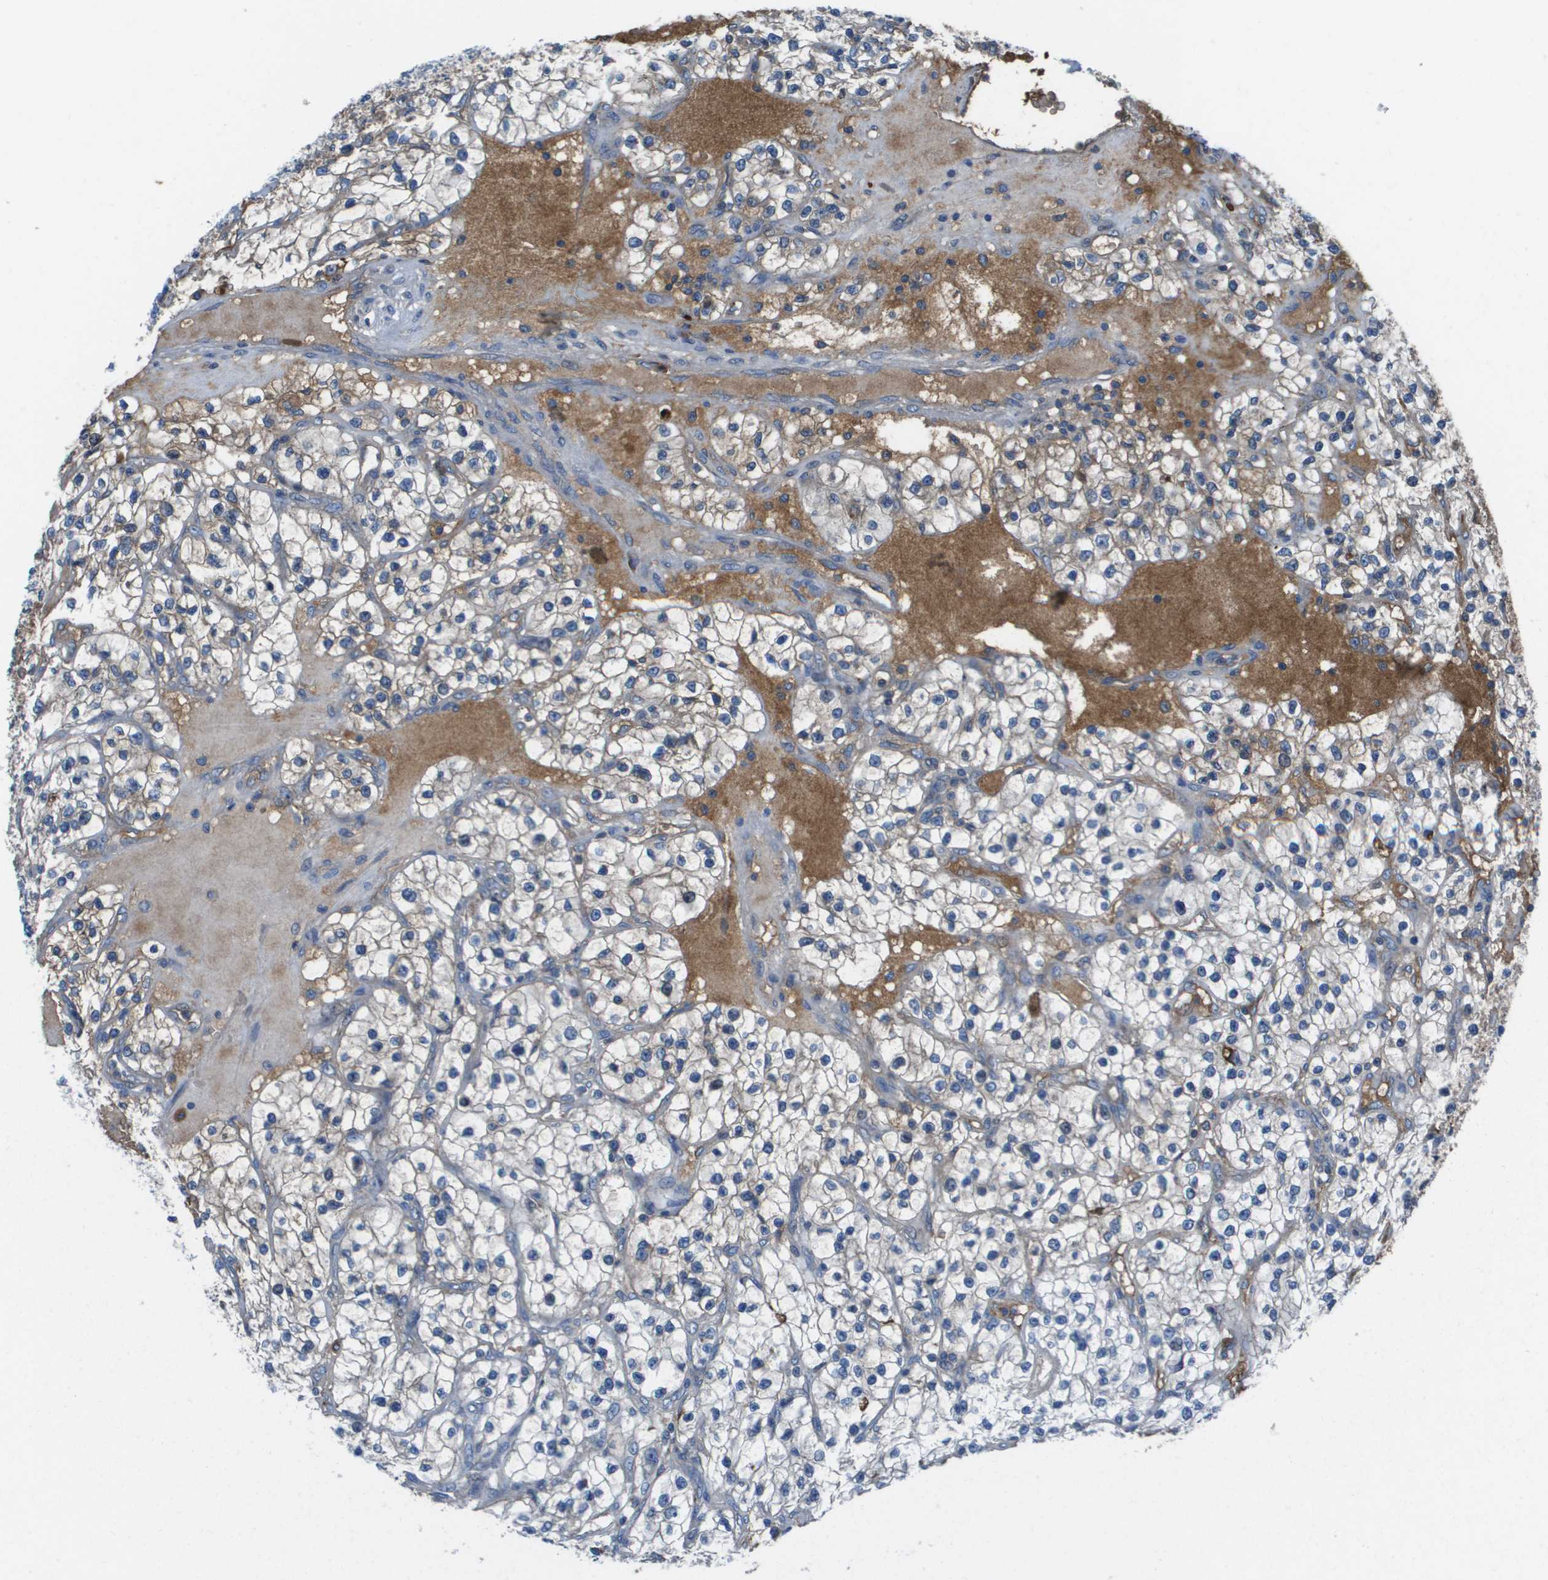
{"staining": {"intensity": "weak", "quantity": "<25%", "location": "cytoplasmic/membranous"}, "tissue": "renal cancer", "cell_type": "Tumor cells", "image_type": "cancer", "snomed": [{"axis": "morphology", "description": "Adenocarcinoma, NOS"}, {"axis": "topography", "description": "Kidney"}], "caption": "Tumor cells are negative for brown protein staining in renal adenocarcinoma. Nuclei are stained in blue.", "gene": "VTN", "patient": {"sex": "female", "age": 57}}